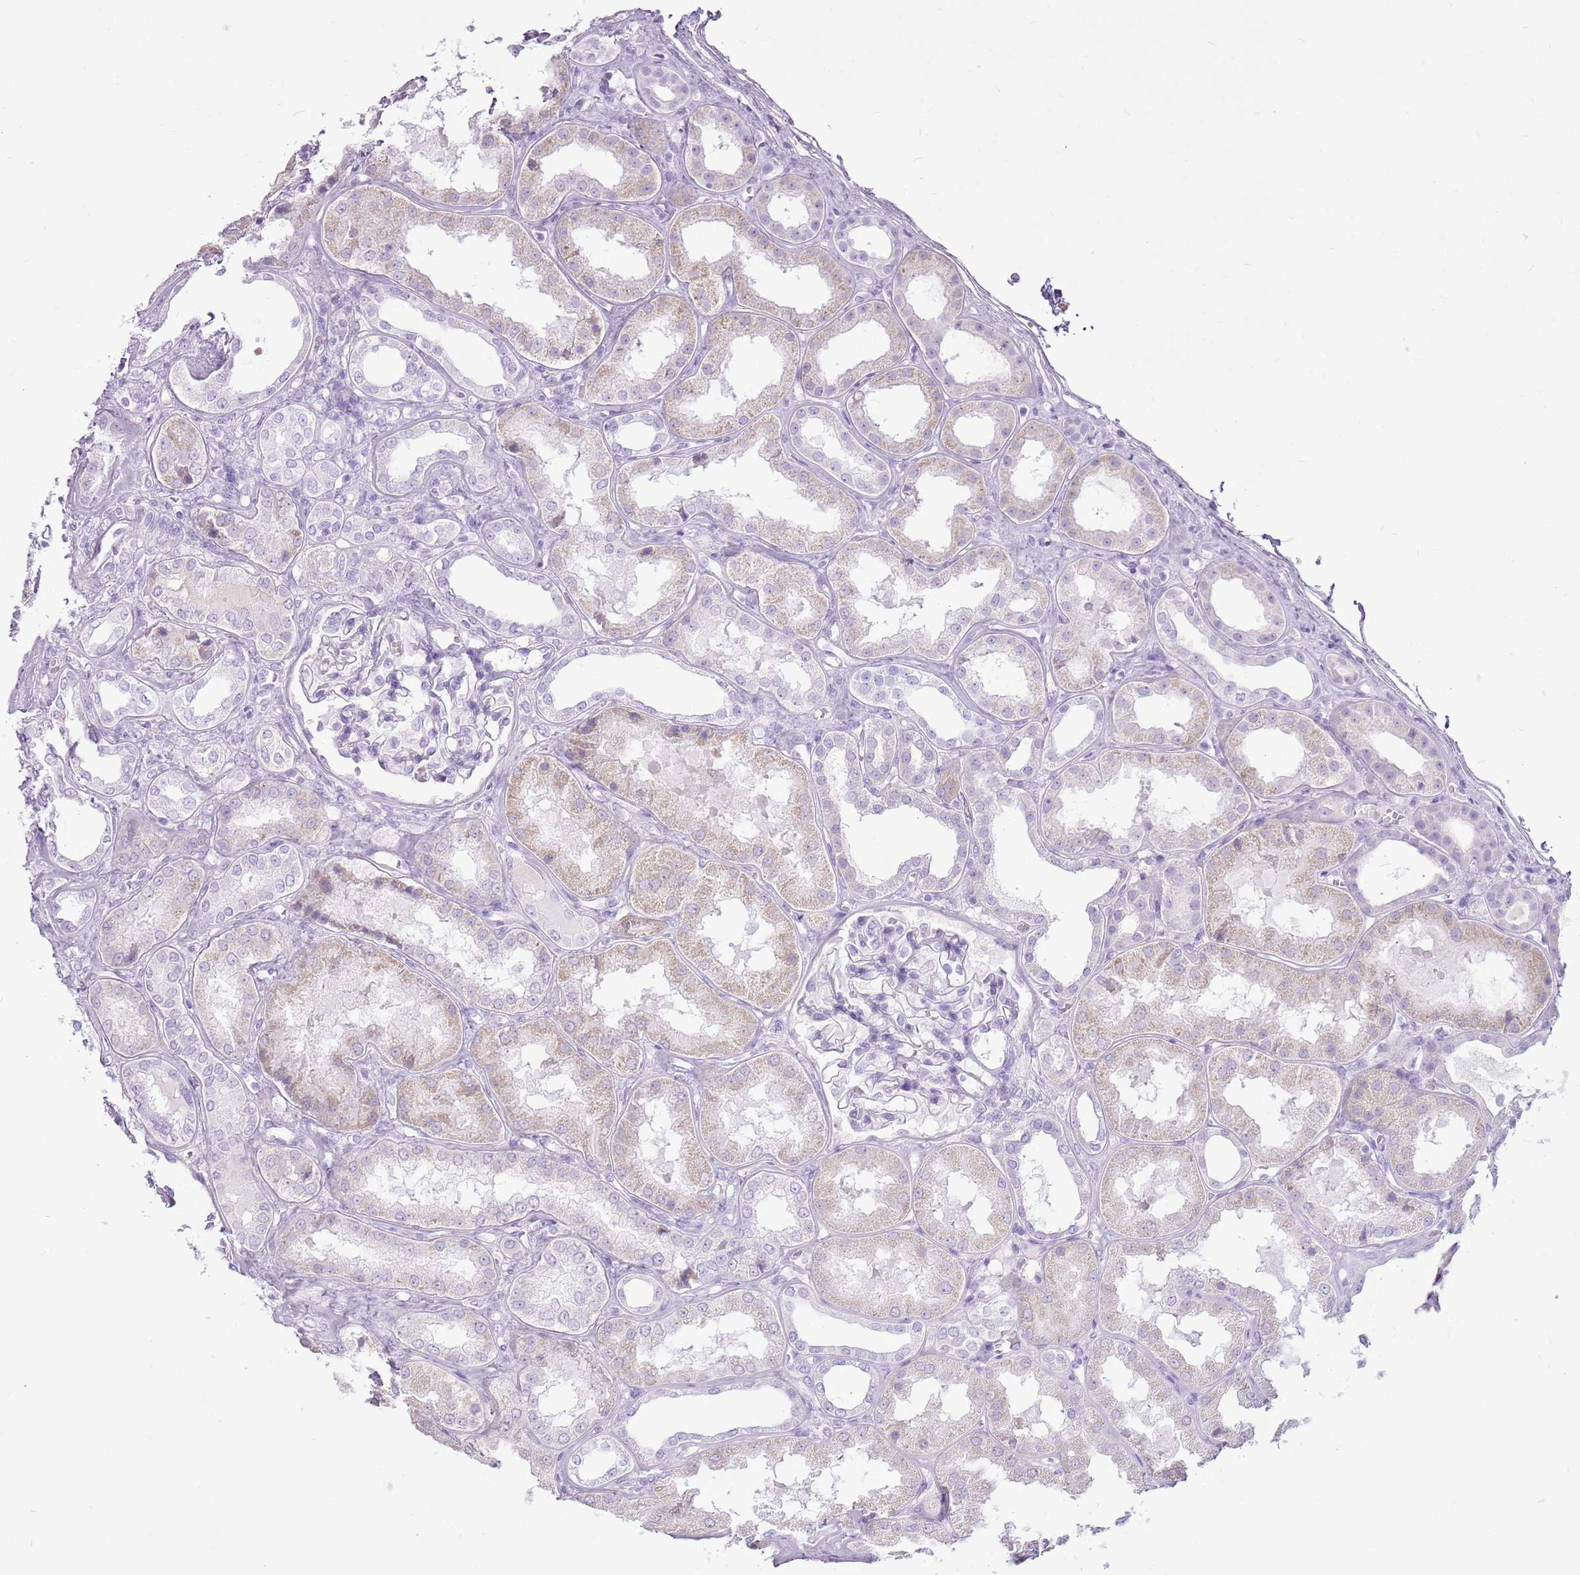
{"staining": {"intensity": "negative", "quantity": "none", "location": "none"}, "tissue": "kidney", "cell_type": "Cells in glomeruli", "image_type": "normal", "snomed": [{"axis": "morphology", "description": "Normal tissue, NOS"}, {"axis": "topography", "description": "Kidney"}], "caption": "The immunohistochemistry (IHC) histopathology image has no significant expression in cells in glomeruli of kidney.", "gene": "CNFN", "patient": {"sex": "female", "age": 56}}